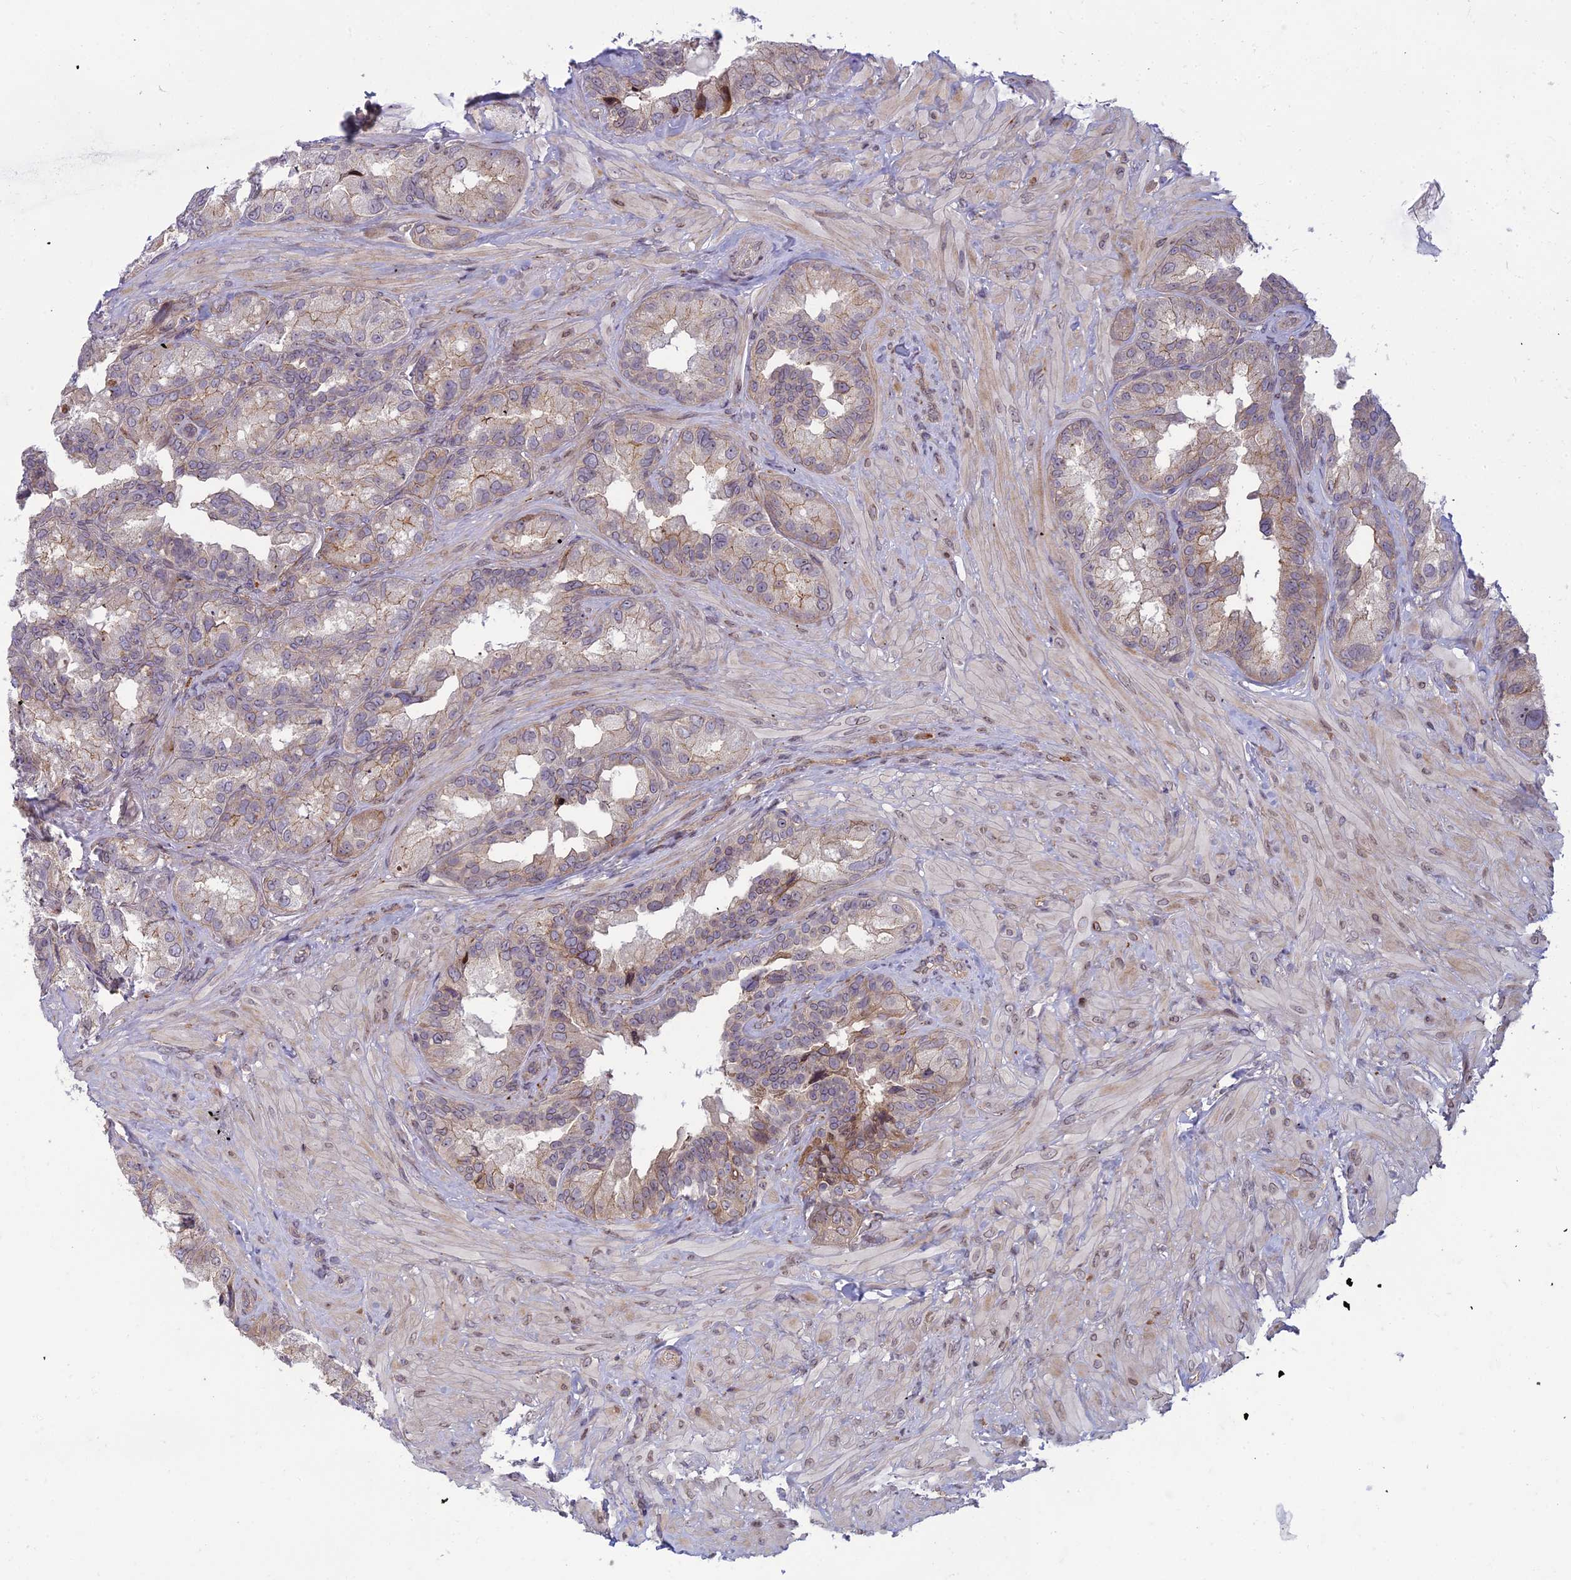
{"staining": {"intensity": "moderate", "quantity": "<25%", "location": "cytoplasmic/membranous"}, "tissue": "seminal vesicle", "cell_type": "Glandular cells", "image_type": "normal", "snomed": [{"axis": "morphology", "description": "Normal tissue, NOS"}, {"axis": "topography", "description": "Seminal veicle"}, {"axis": "topography", "description": "Peripheral nerve tissue"}], "caption": "Unremarkable seminal vesicle displays moderate cytoplasmic/membranous positivity in approximately <25% of glandular cells (Brightfield microscopy of DAB IHC at high magnification)..", "gene": "DTX2", "patient": {"sex": "male", "age": 67}}